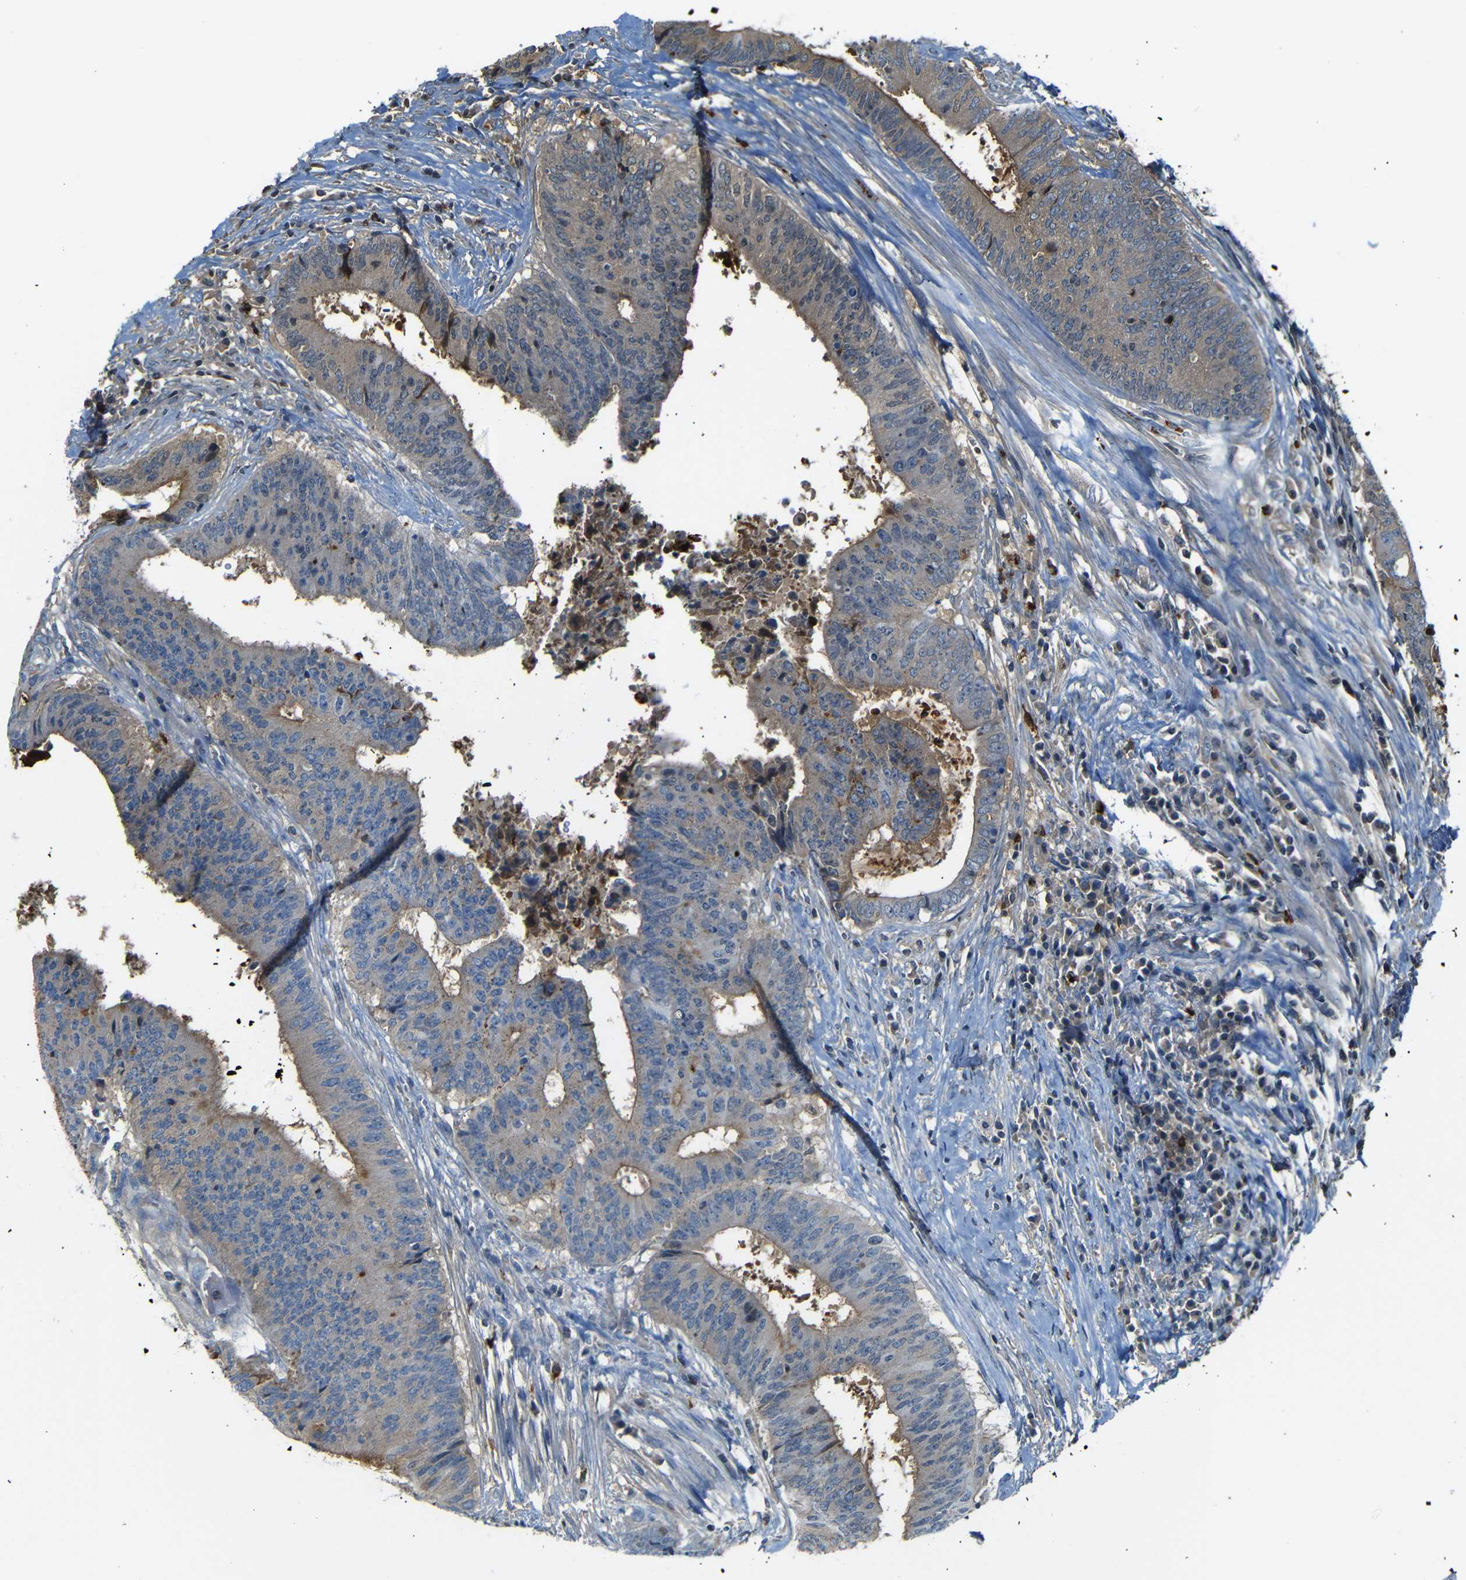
{"staining": {"intensity": "weak", "quantity": "25%-75%", "location": "cytoplasmic/membranous"}, "tissue": "colorectal cancer", "cell_type": "Tumor cells", "image_type": "cancer", "snomed": [{"axis": "morphology", "description": "Adenocarcinoma, NOS"}, {"axis": "topography", "description": "Rectum"}], "caption": "A high-resolution micrograph shows IHC staining of colorectal adenocarcinoma, which displays weak cytoplasmic/membranous positivity in about 25%-75% of tumor cells.", "gene": "SERPINA1", "patient": {"sex": "male", "age": 72}}